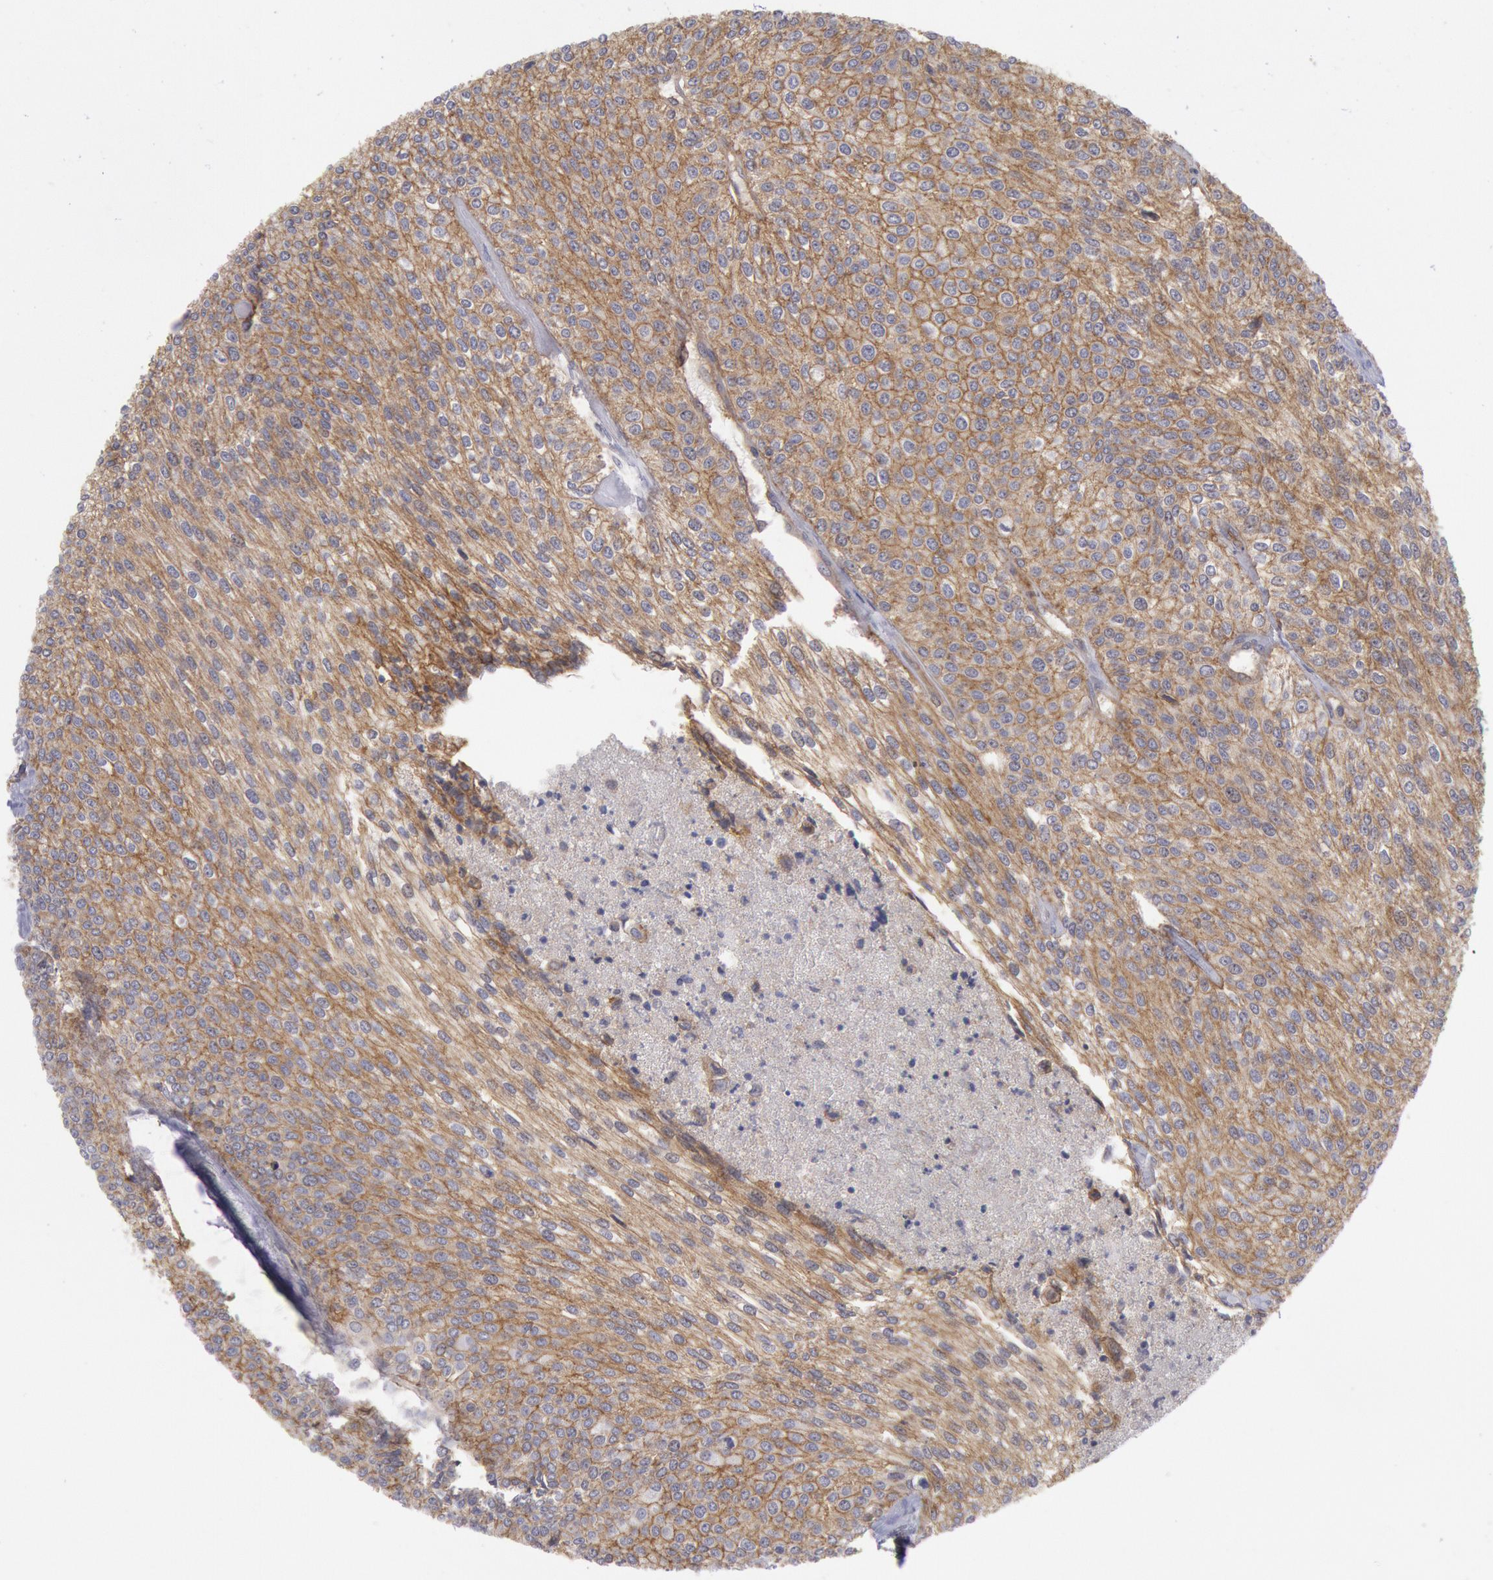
{"staining": {"intensity": "moderate", "quantity": ">75%", "location": "cytoplasmic/membranous"}, "tissue": "urothelial cancer", "cell_type": "Tumor cells", "image_type": "cancer", "snomed": [{"axis": "morphology", "description": "Urothelial carcinoma, Low grade"}, {"axis": "topography", "description": "Urinary bladder"}], "caption": "A high-resolution micrograph shows IHC staining of urothelial carcinoma (low-grade), which demonstrates moderate cytoplasmic/membranous staining in about >75% of tumor cells.", "gene": "STX4", "patient": {"sex": "female", "age": 73}}